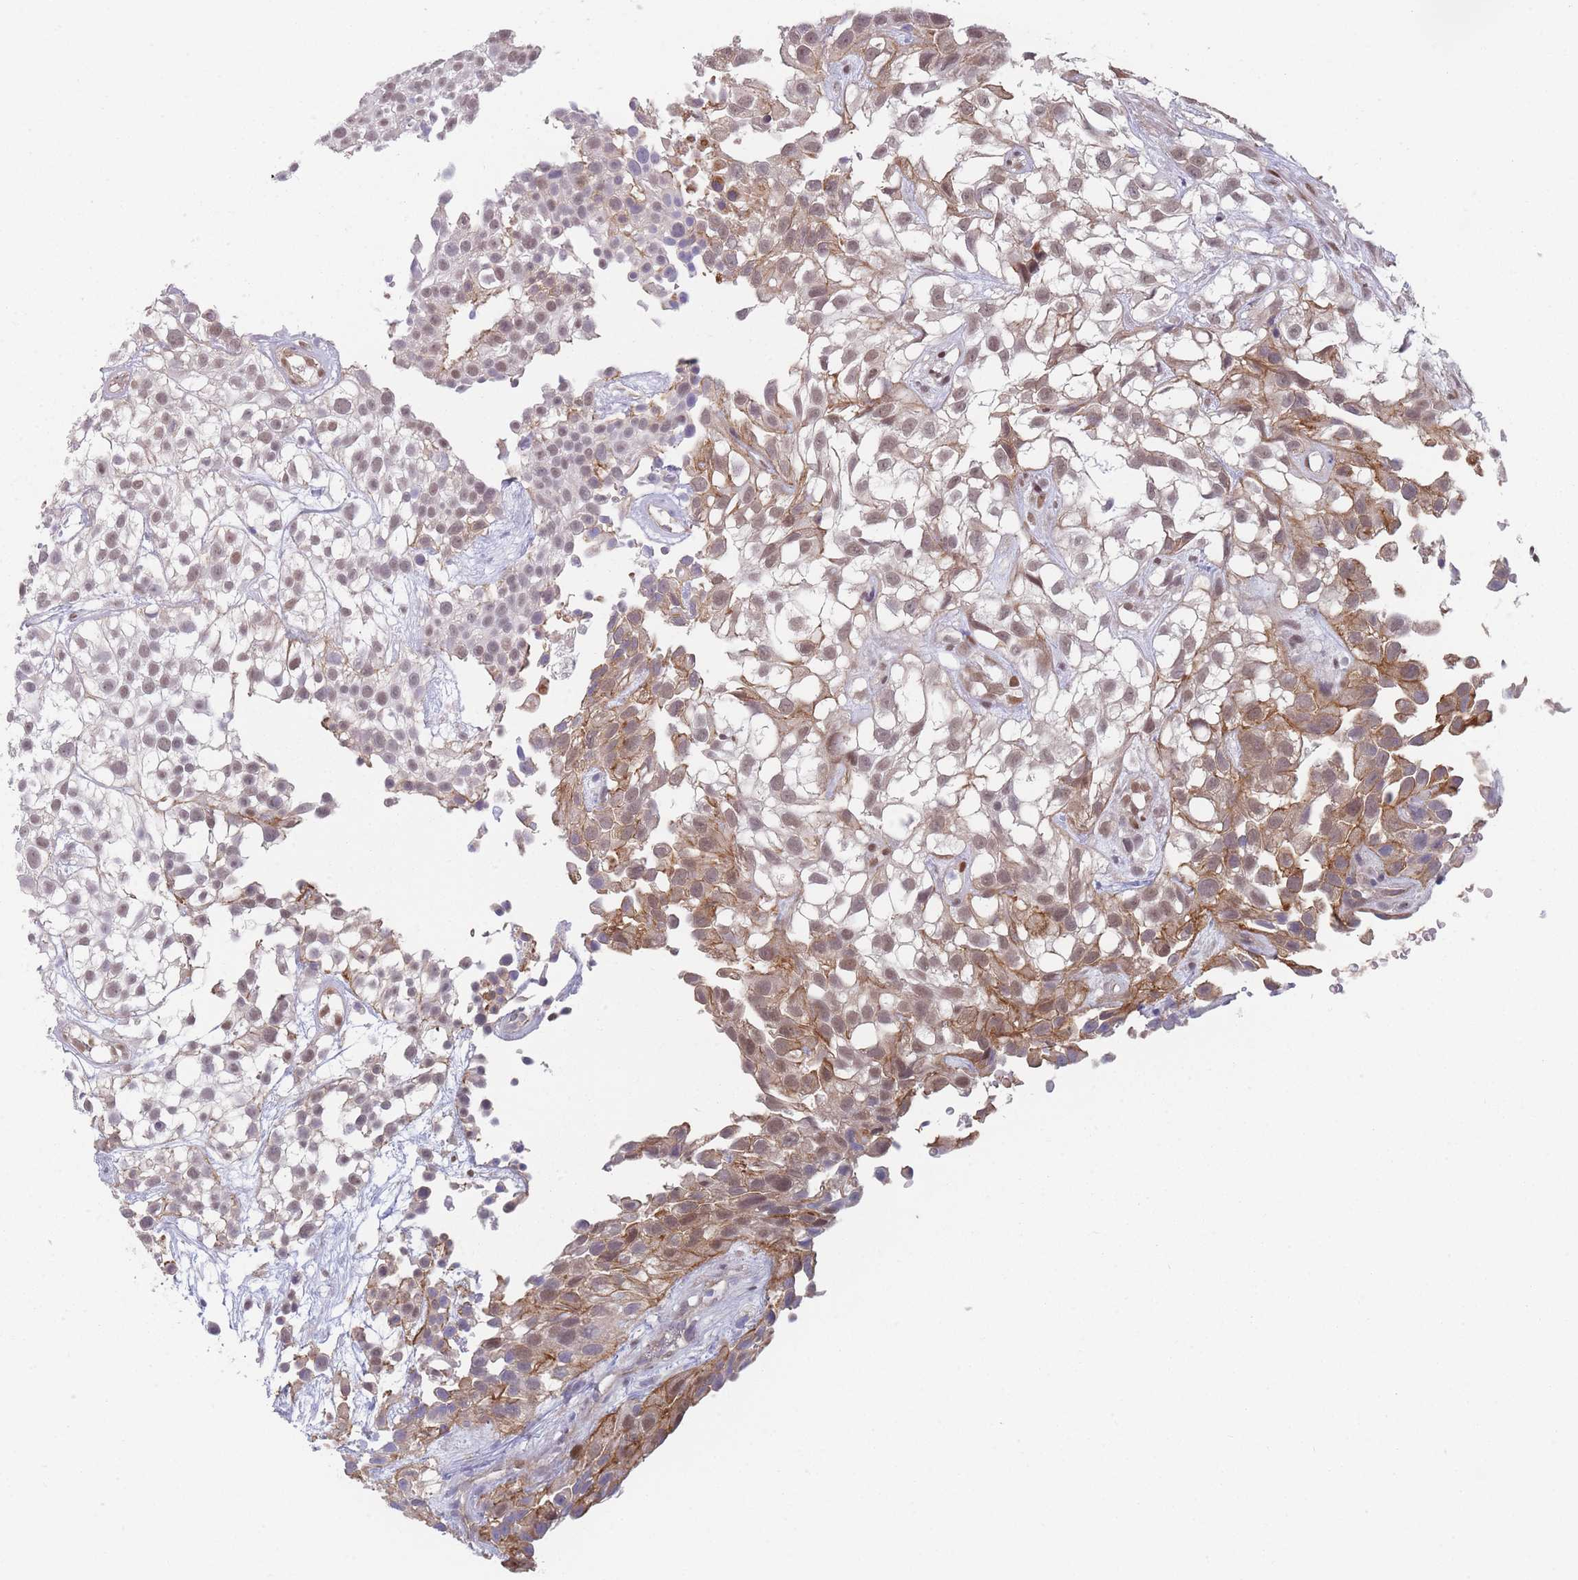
{"staining": {"intensity": "moderate", "quantity": "<25%", "location": "cytoplasmic/membranous,nuclear"}, "tissue": "urothelial cancer", "cell_type": "Tumor cells", "image_type": "cancer", "snomed": [{"axis": "morphology", "description": "Urothelial carcinoma, High grade"}, {"axis": "topography", "description": "Urinary bladder"}], "caption": "Moderate cytoplasmic/membranous and nuclear staining is identified in approximately <25% of tumor cells in urothelial cancer.", "gene": "ANKRD10", "patient": {"sex": "male", "age": 56}}